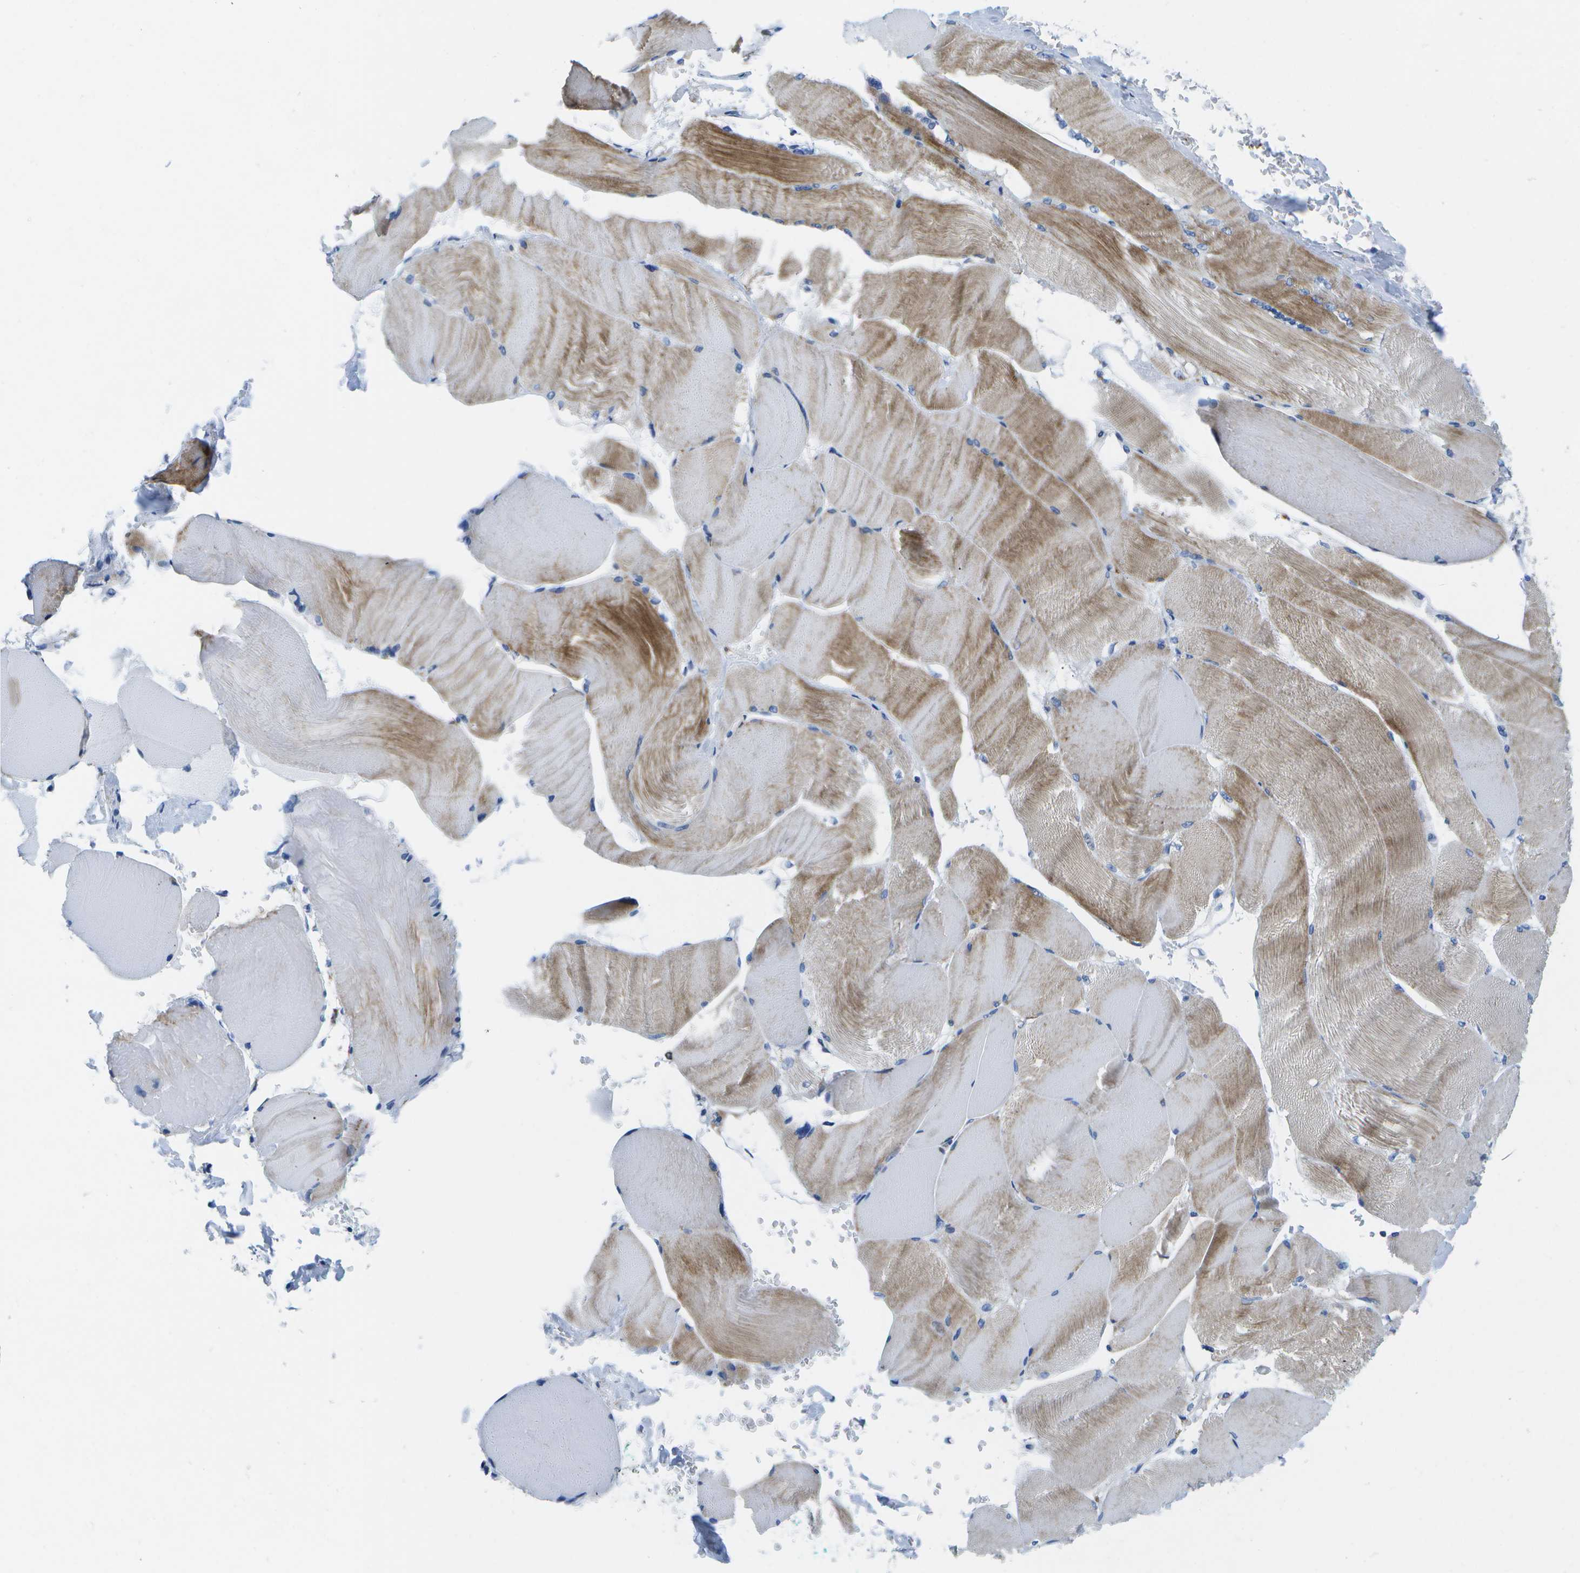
{"staining": {"intensity": "strong", "quantity": ">75%", "location": "cytoplasmic/membranous"}, "tissue": "skeletal muscle", "cell_type": "Myocytes", "image_type": "normal", "snomed": [{"axis": "morphology", "description": "Normal tissue, NOS"}, {"axis": "topography", "description": "Skin"}, {"axis": "topography", "description": "Skeletal muscle"}], "caption": "Skeletal muscle stained with DAB immunohistochemistry (IHC) shows high levels of strong cytoplasmic/membranous expression in approximately >75% of myocytes. The protein of interest is stained brown, and the nuclei are stained in blue (DAB IHC with brightfield microscopy, high magnification).", "gene": "ADGRG6", "patient": {"sex": "male", "age": 83}}